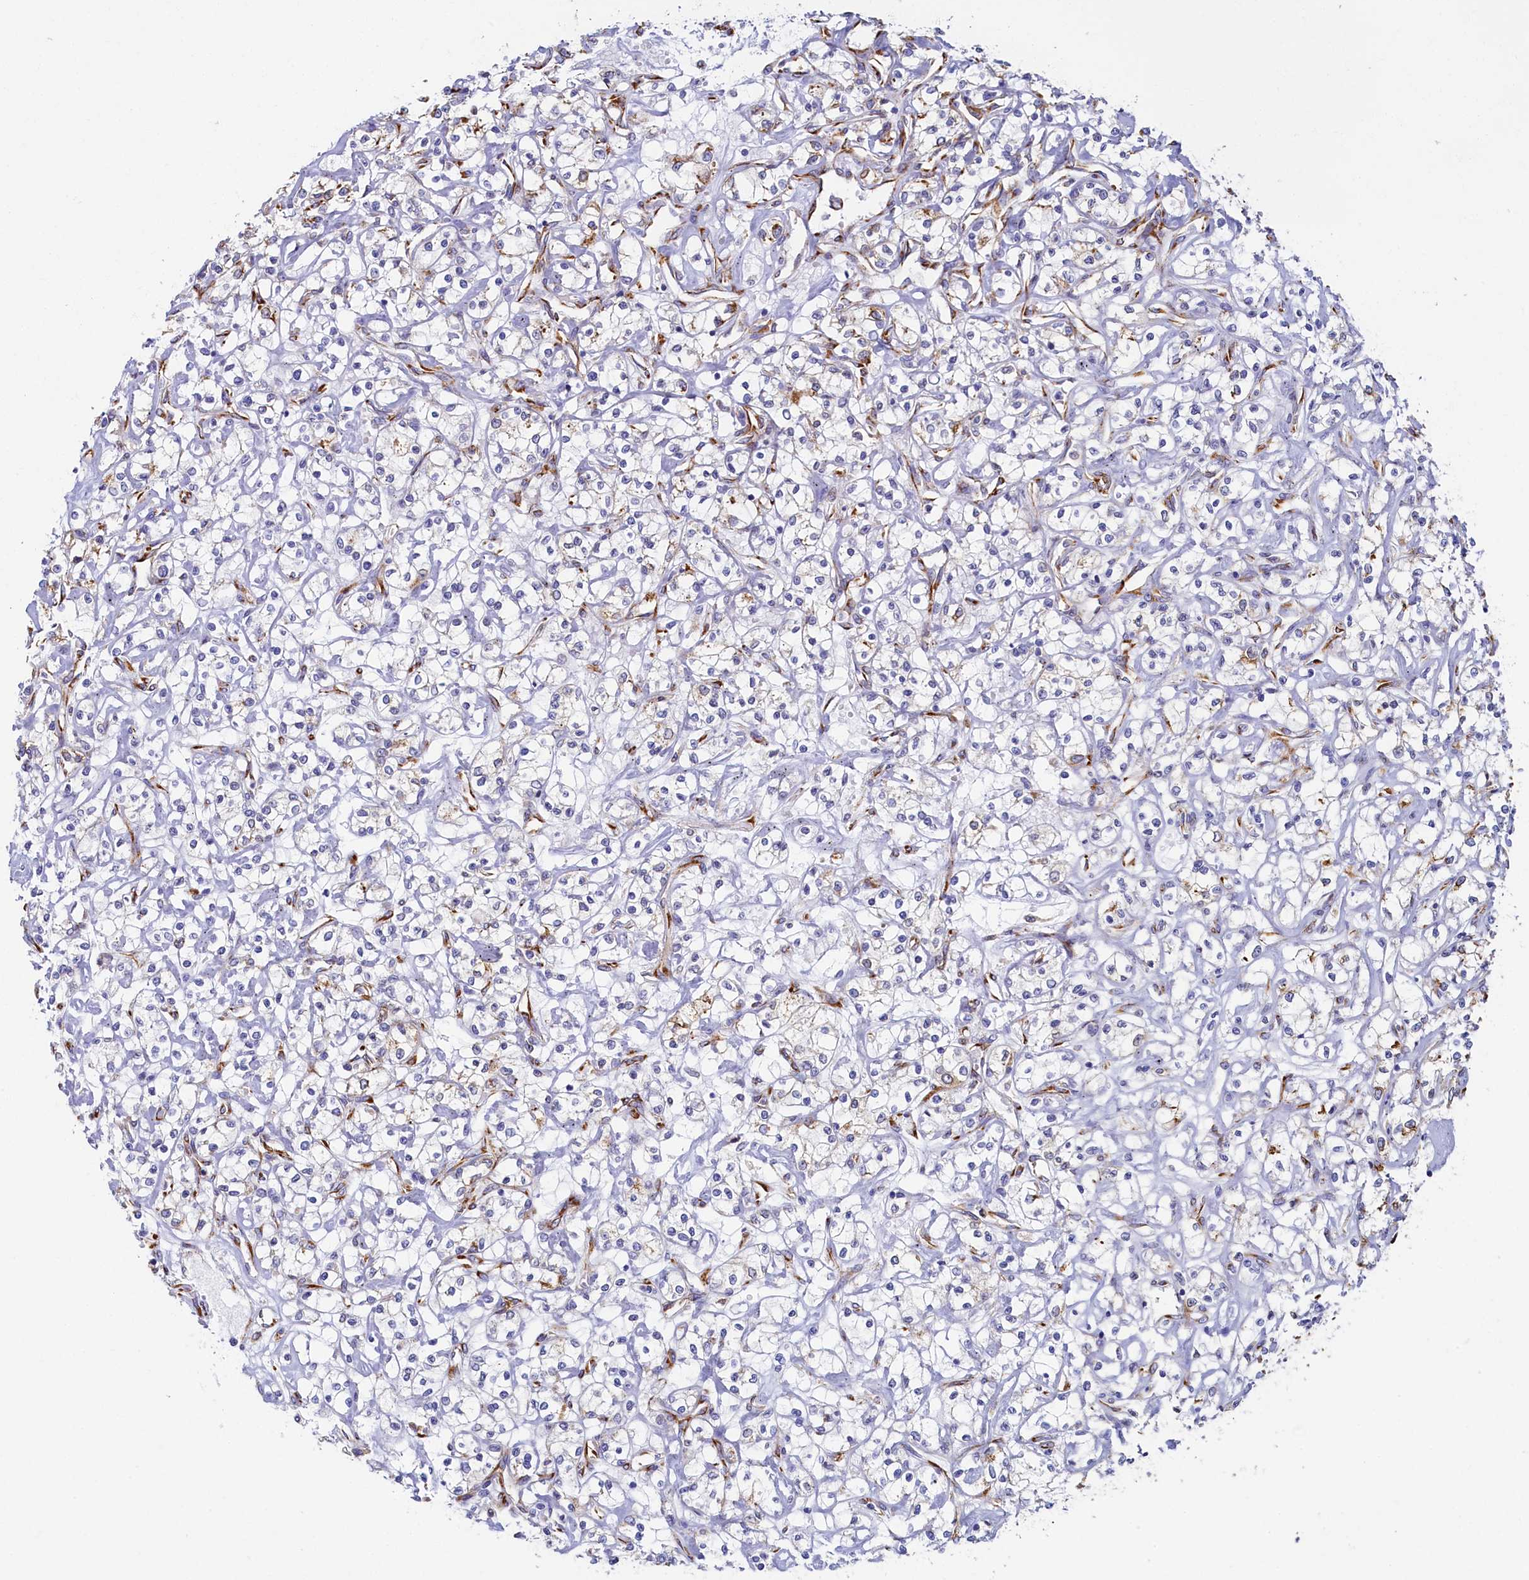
{"staining": {"intensity": "moderate", "quantity": "25%-75%", "location": "cytoplasmic/membranous"}, "tissue": "renal cancer", "cell_type": "Tumor cells", "image_type": "cancer", "snomed": [{"axis": "morphology", "description": "Adenocarcinoma, NOS"}, {"axis": "topography", "description": "Kidney"}], "caption": "This is an image of immunohistochemistry staining of adenocarcinoma (renal), which shows moderate expression in the cytoplasmic/membranous of tumor cells.", "gene": "TMEM18", "patient": {"sex": "female", "age": 59}}